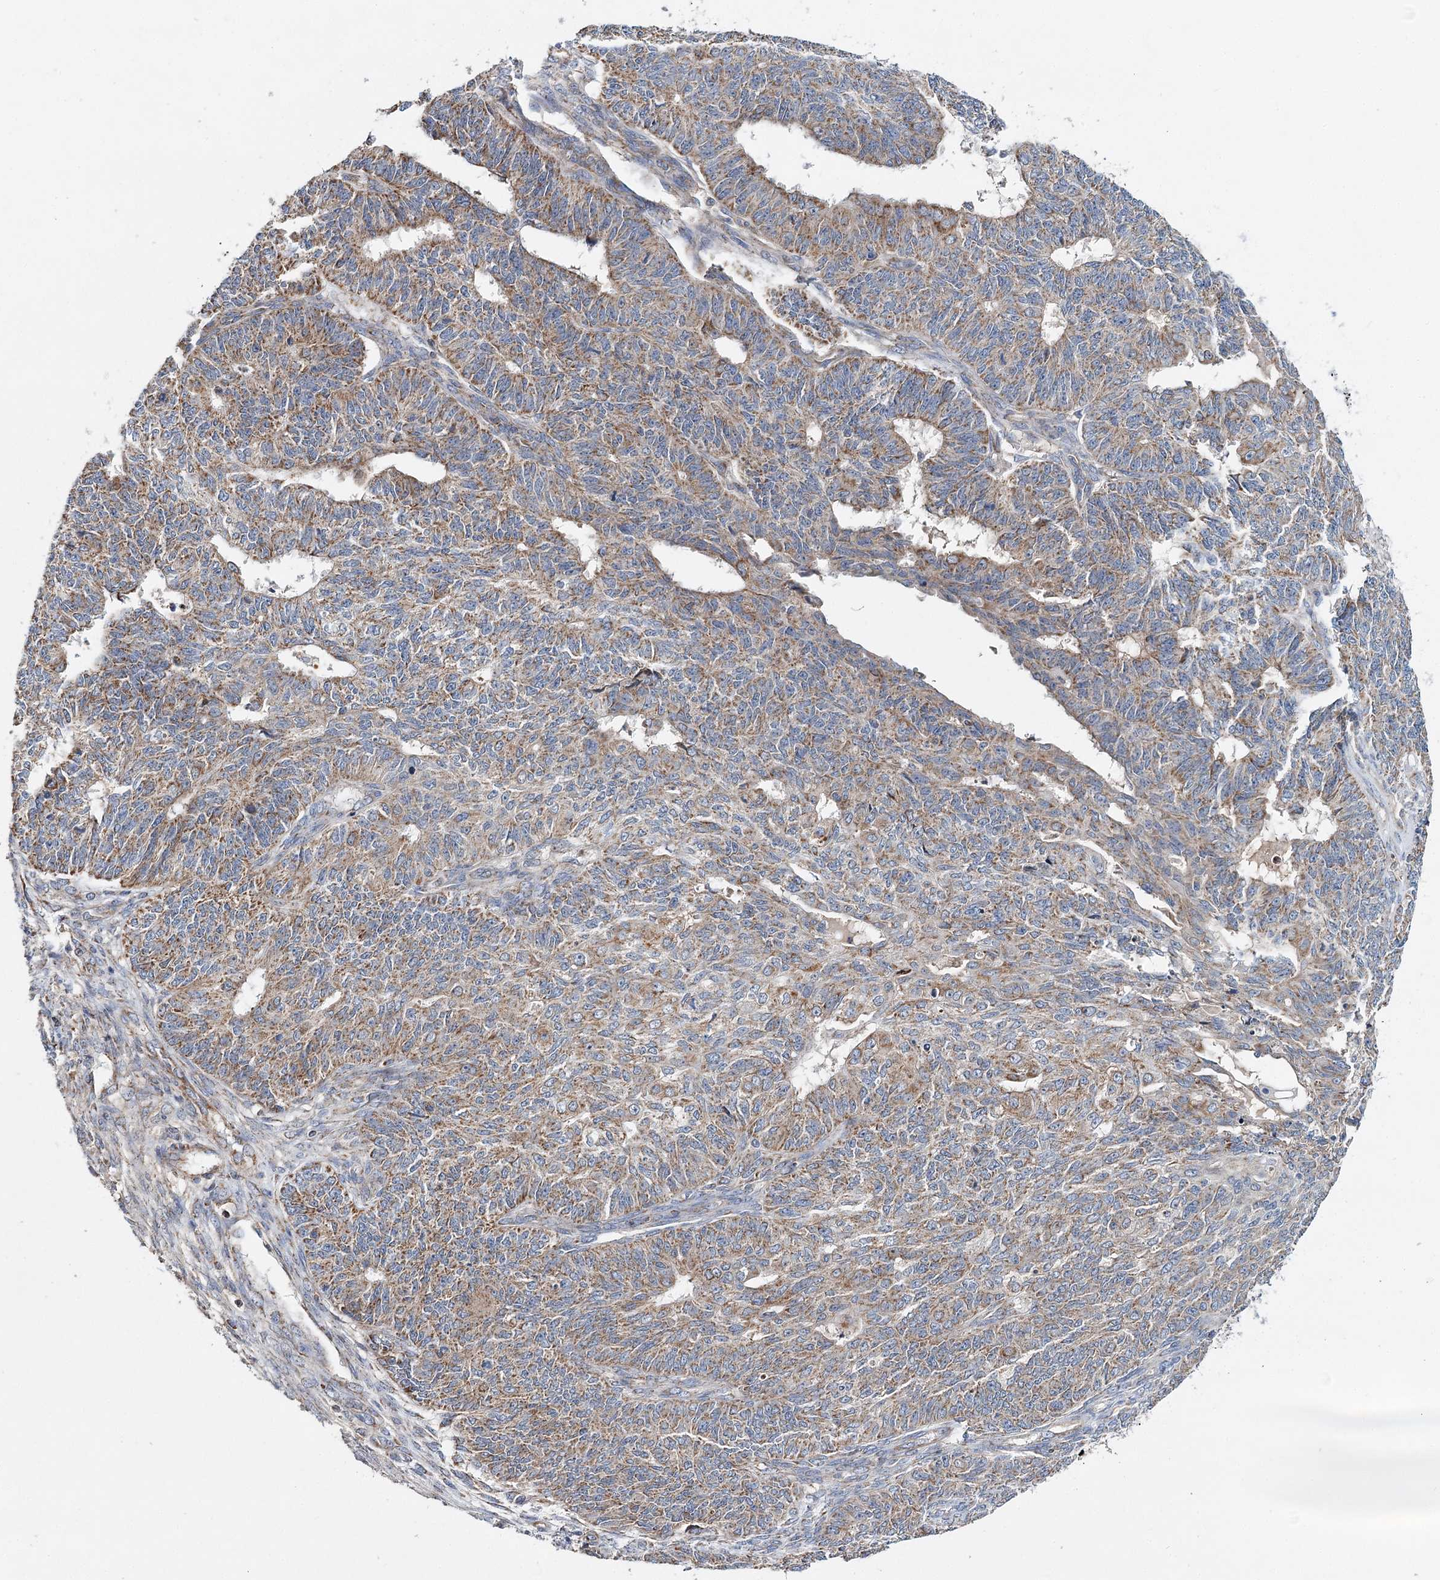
{"staining": {"intensity": "moderate", "quantity": ">75%", "location": "cytoplasmic/membranous"}, "tissue": "endometrial cancer", "cell_type": "Tumor cells", "image_type": "cancer", "snomed": [{"axis": "morphology", "description": "Adenocarcinoma, NOS"}, {"axis": "topography", "description": "Endometrium"}], "caption": "IHC image of human endometrial cancer stained for a protein (brown), which reveals medium levels of moderate cytoplasmic/membranous expression in approximately >75% of tumor cells.", "gene": "CFAP46", "patient": {"sex": "female", "age": 32}}